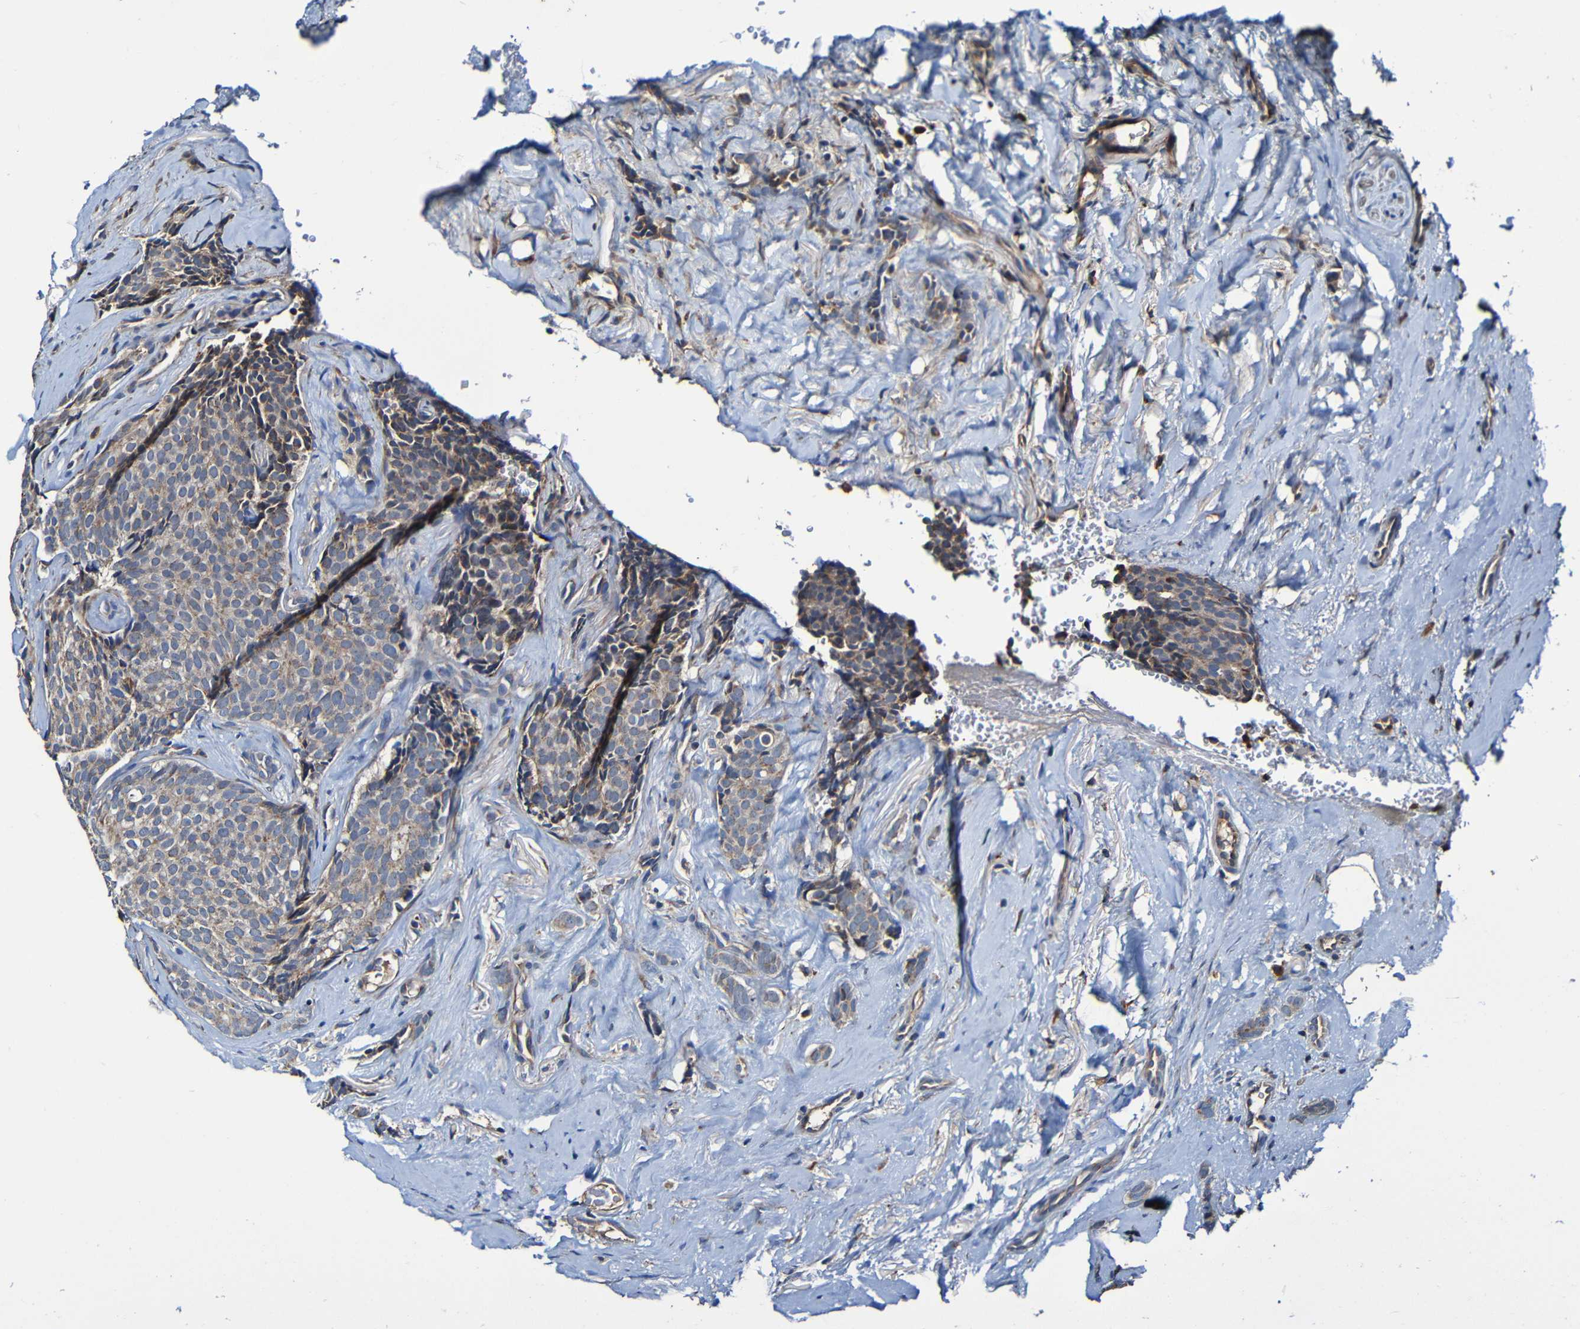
{"staining": {"intensity": "weak", "quantity": ">75%", "location": "cytoplasmic/membranous"}, "tissue": "breast cancer", "cell_type": "Tumor cells", "image_type": "cancer", "snomed": [{"axis": "morphology", "description": "Lobular carcinoma"}, {"axis": "topography", "description": "Skin"}, {"axis": "topography", "description": "Breast"}], "caption": "Breast cancer (lobular carcinoma) stained with a protein marker demonstrates weak staining in tumor cells.", "gene": "ADAM15", "patient": {"sex": "female", "age": 46}}